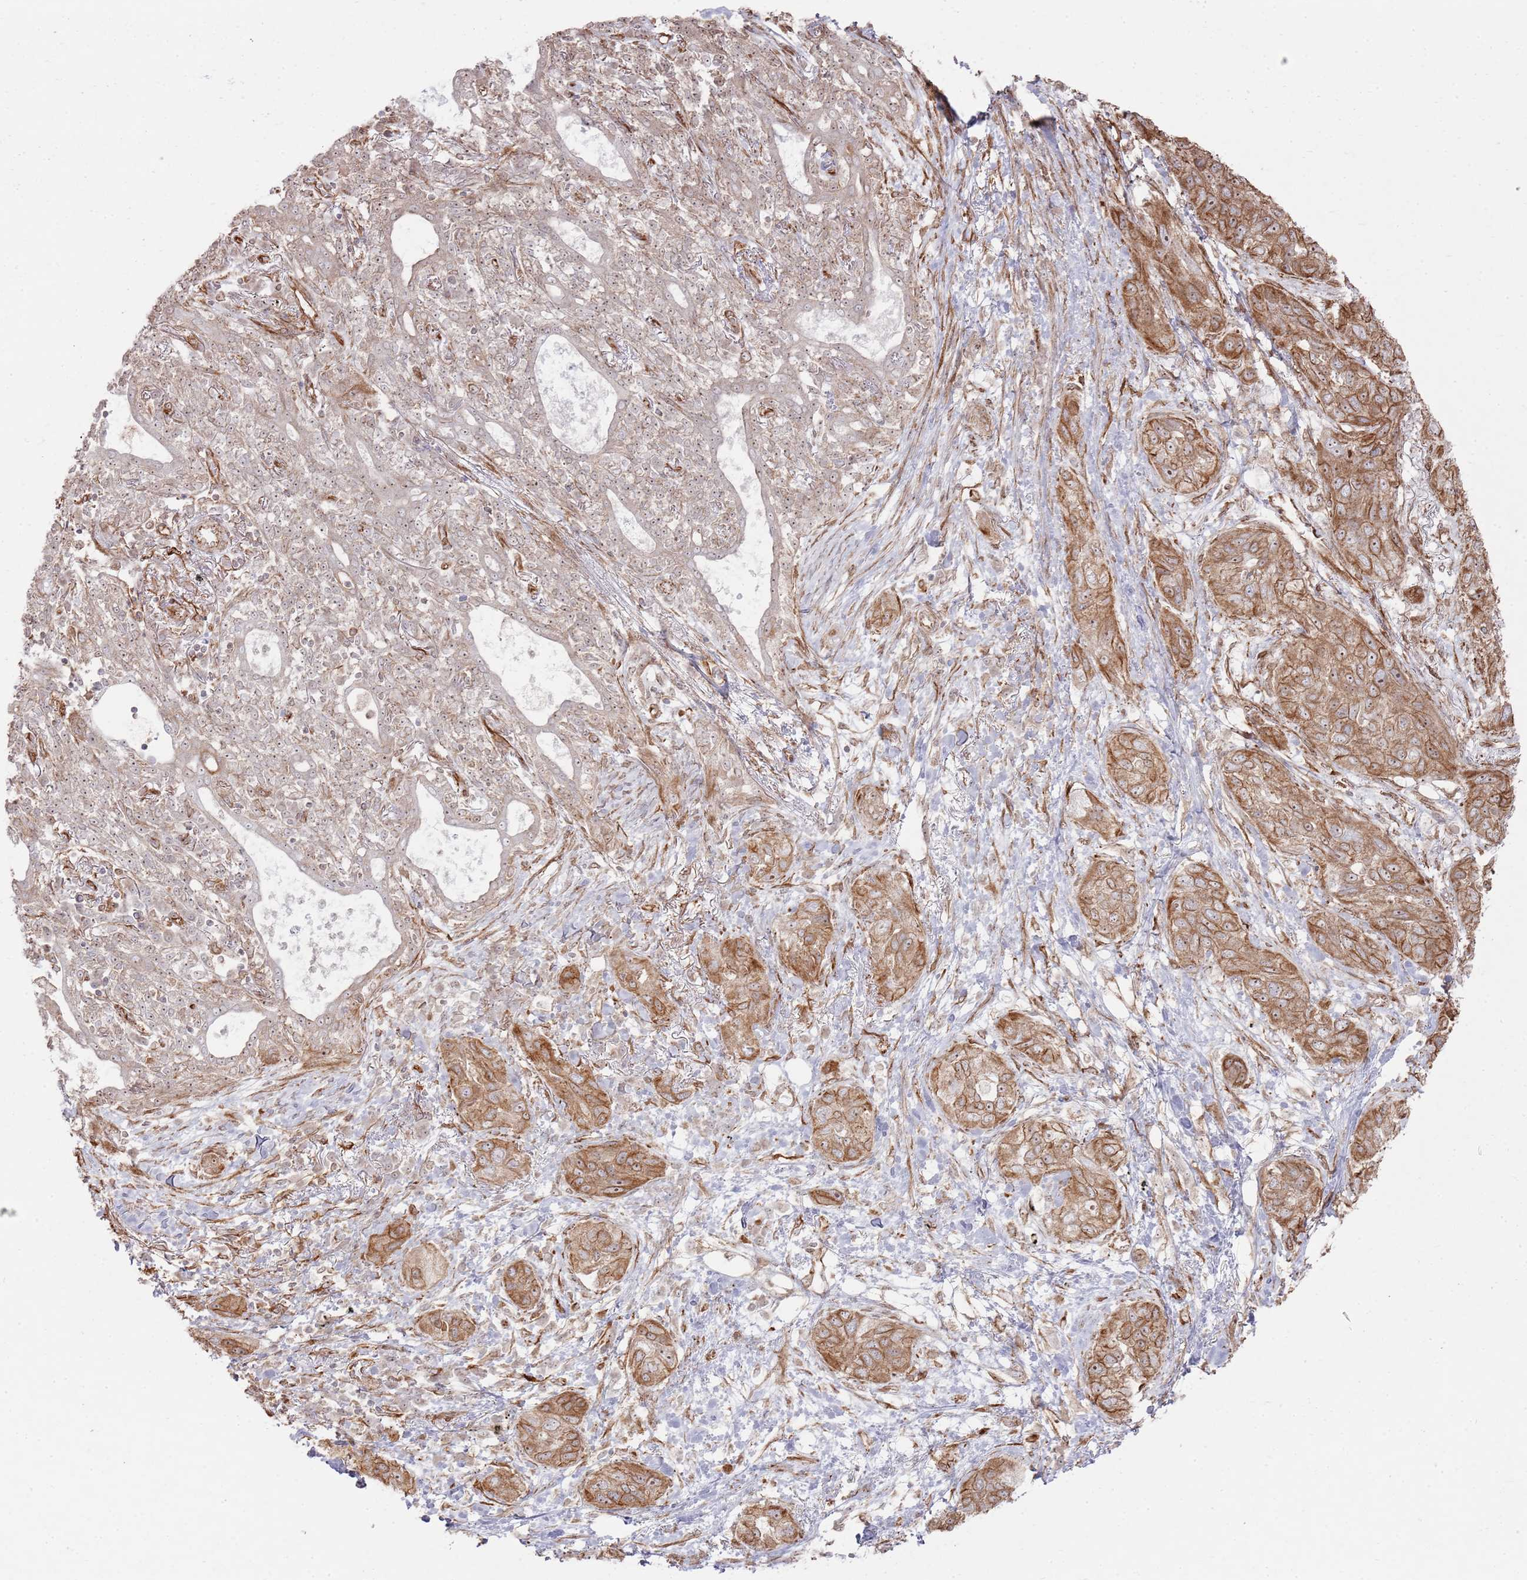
{"staining": {"intensity": "moderate", "quantity": "25%-75%", "location": "cytoplasmic/membranous,nuclear"}, "tissue": "lung cancer", "cell_type": "Tumor cells", "image_type": "cancer", "snomed": [{"axis": "morphology", "description": "Squamous cell carcinoma, NOS"}, {"axis": "topography", "description": "Lung"}], "caption": "Lung cancer was stained to show a protein in brown. There is medium levels of moderate cytoplasmic/membranous and nuclear staining in approximately 25%-75% of tumor cells.", "gene": "PHF21A", "patient": {"sex": "female", "age": 70}}